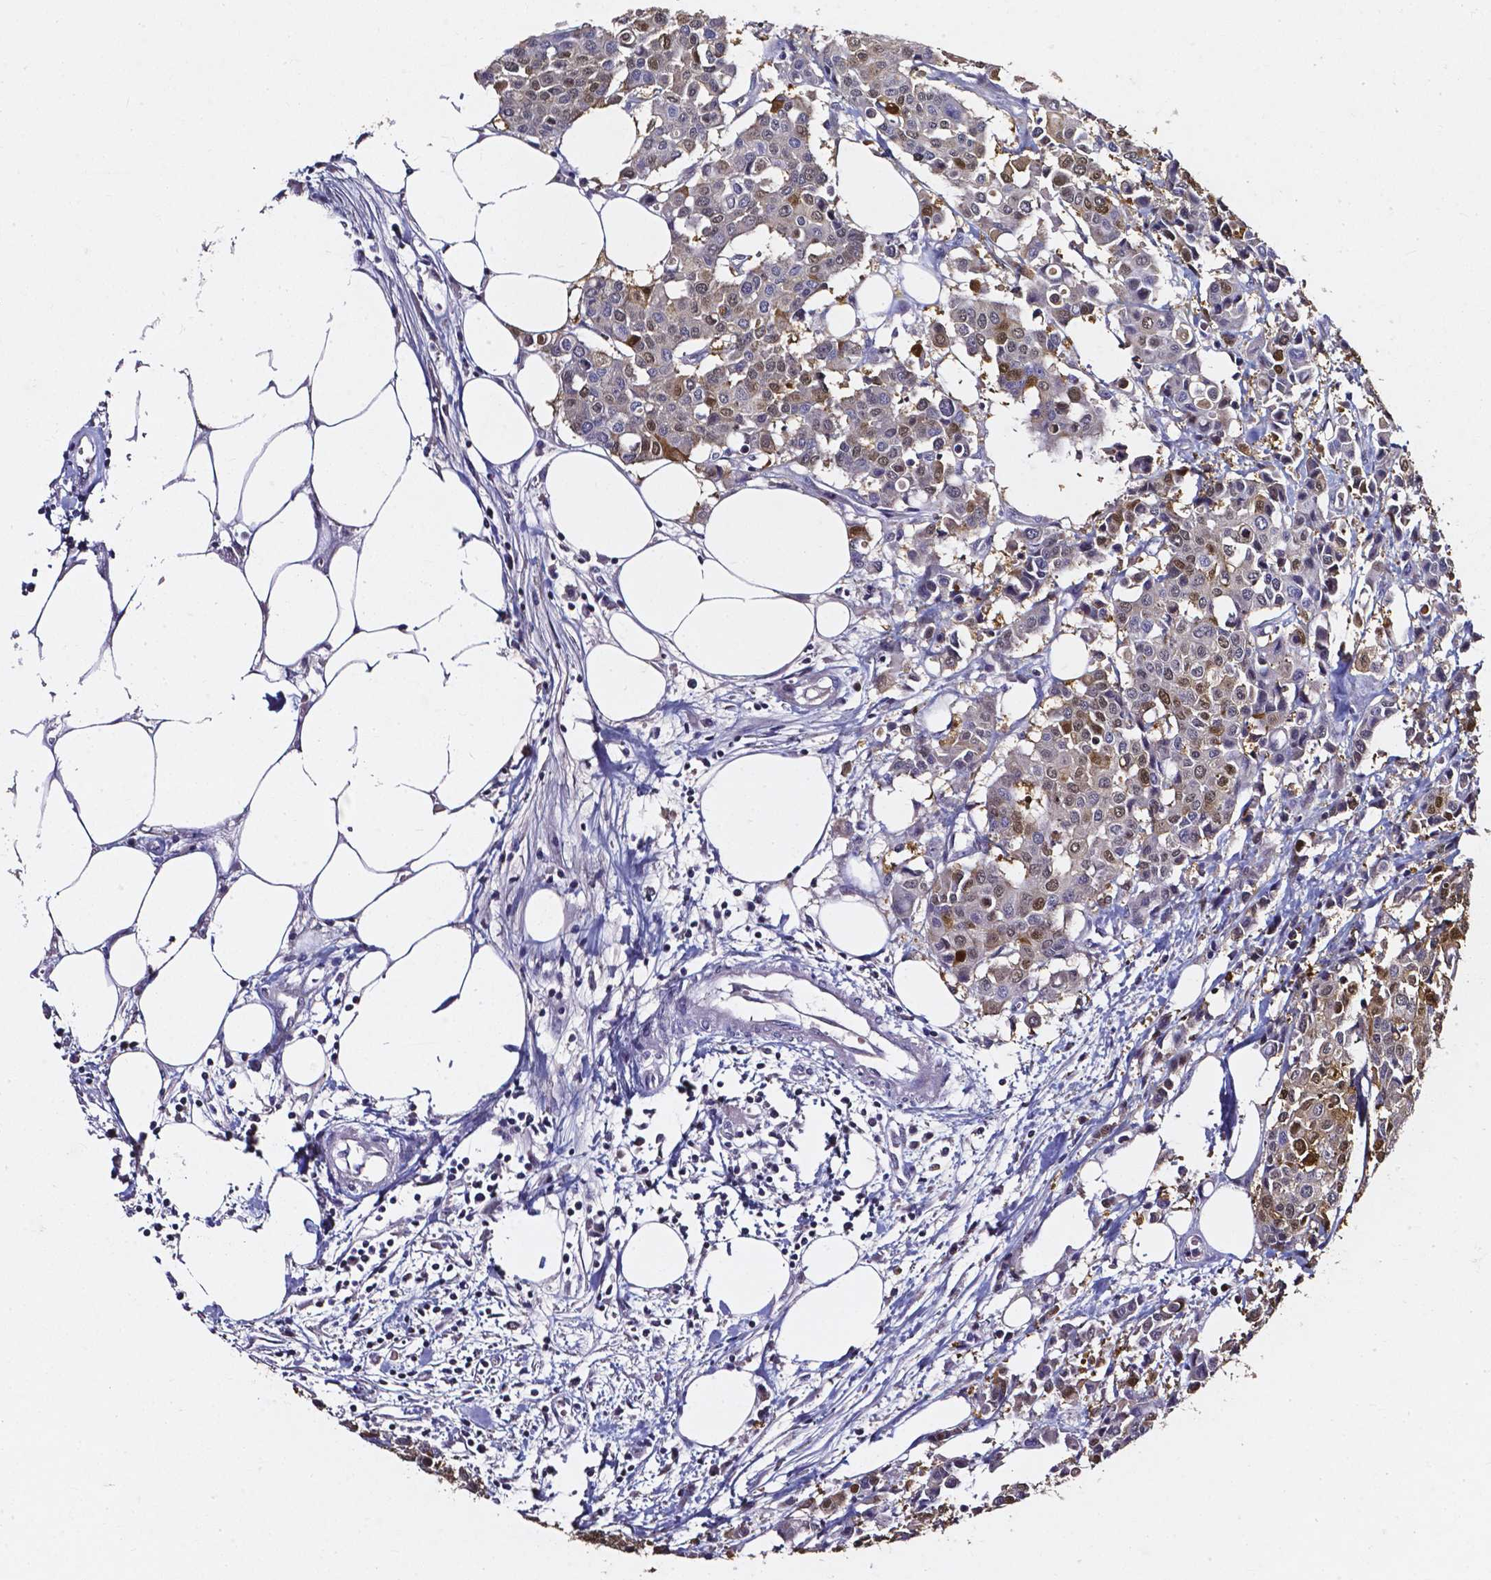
{"staining": {"intensity": "moderate", "quantity": "<25%", "location": "nuclear"}, "tissue": "carcinoid", "cell_type": "Tumor cells", "image_type": "cancer", "snomed": [{"axis": "morphology", "description": "Carcinoid, malignant, NOS"}, {"axis": "topography", "description": "Colon"}], "caption": "Protein analysis of carcinoid tissue exhibits moderate nuclear positivity in about <25% of tumor cells. (Stains: DAB (3,3'-diaminobenzidine) in brown, nuclei in blue, Microscopy: brightfield microscopy at high magnification).", "gene": "AKR1B10", "patient": {"sex": "male", "age": 81}}